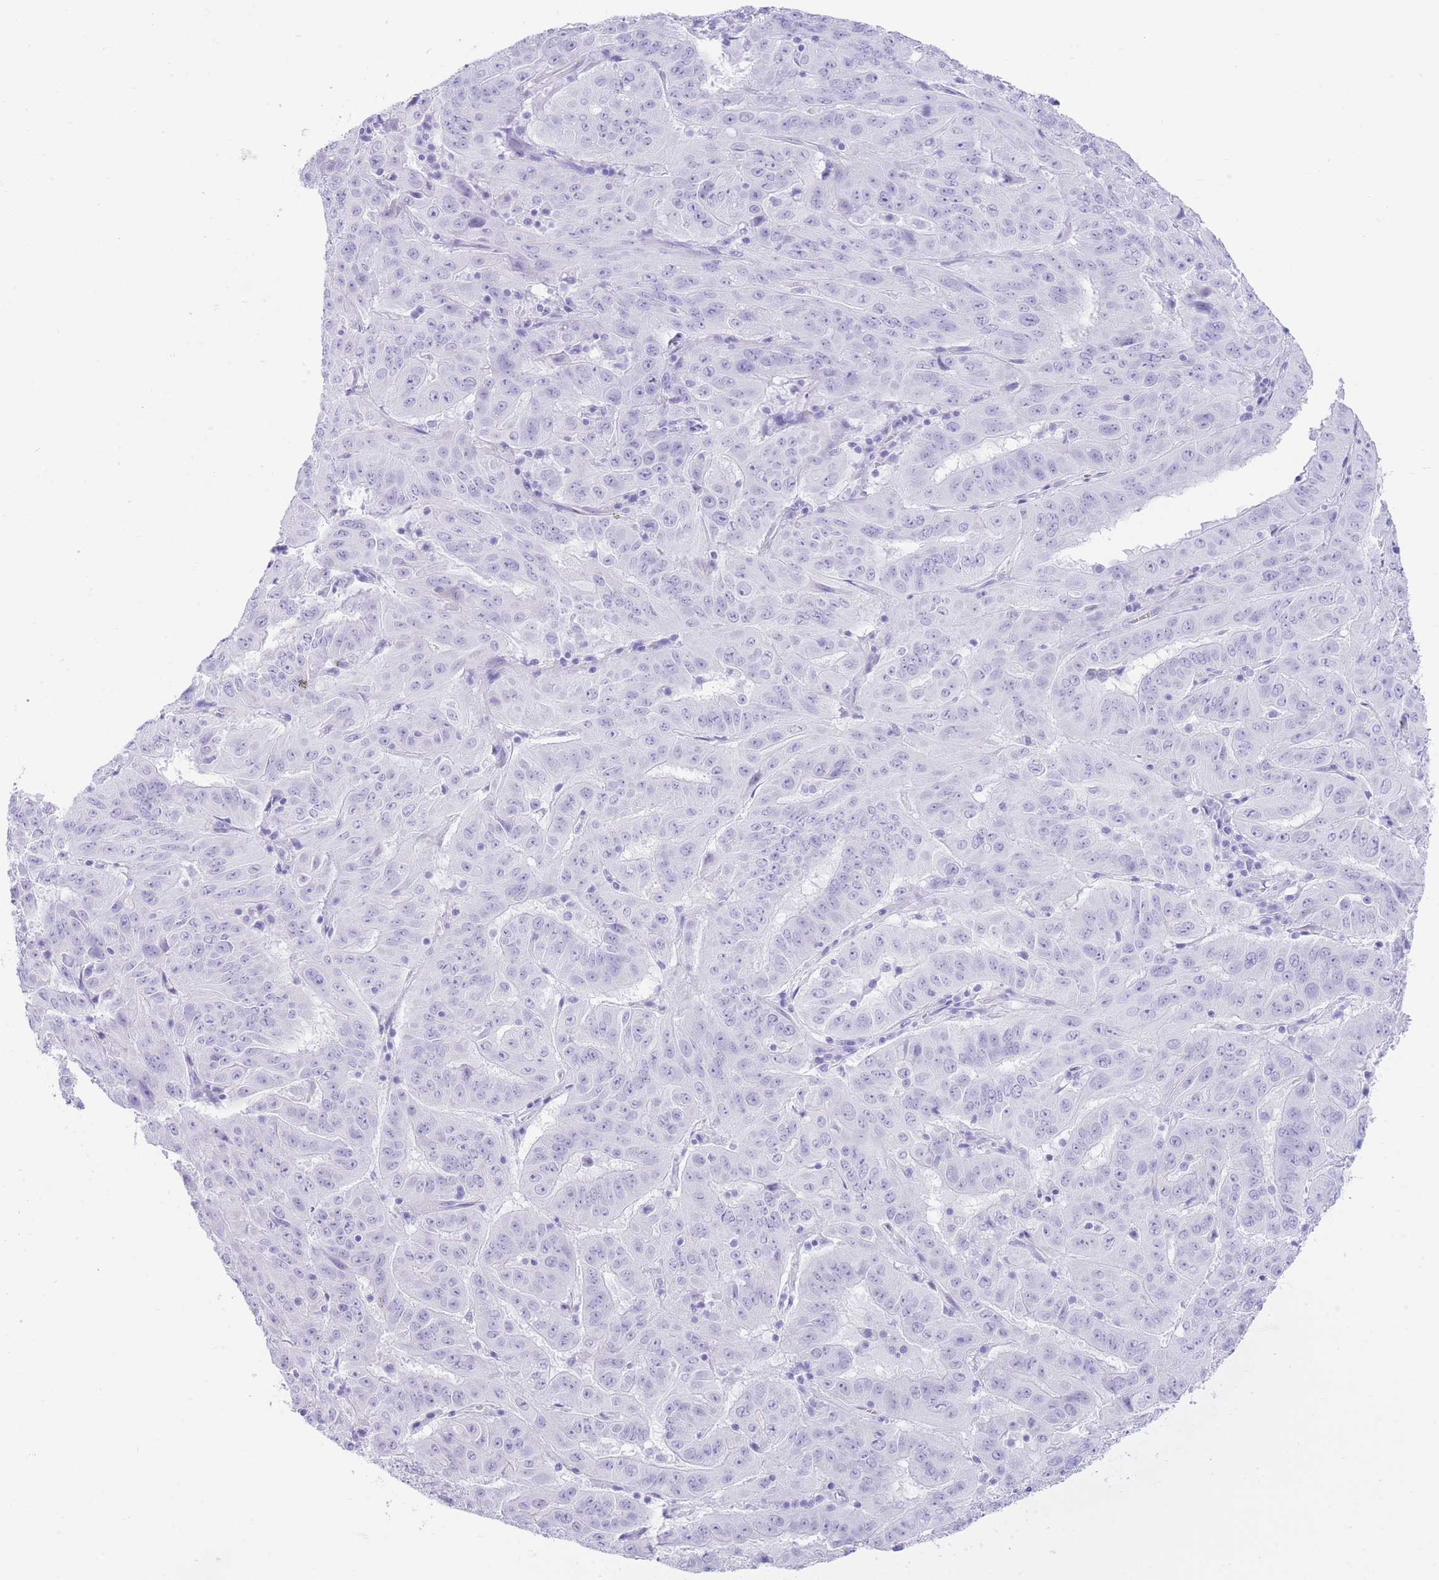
{"staining": {"intensity": "negative", "quantity": "none", "location": "none"}, "tissue": "pancreatic cancer", "cell_type": "Tumor cells", "image_type": "cancer", "snomed": [{"axis": "morphology", "description": "Adenocarcinoma, NOS"}, {"axis": "topography", "description": "Pancreas"}], "caption": "Pancreatic cancer (adenocarcinoma) was stained to show a protein in brown. There is no significant staining in tumor cells.", "gene": "ELOA2", "patient": {"sex": "male", "age": 63}}